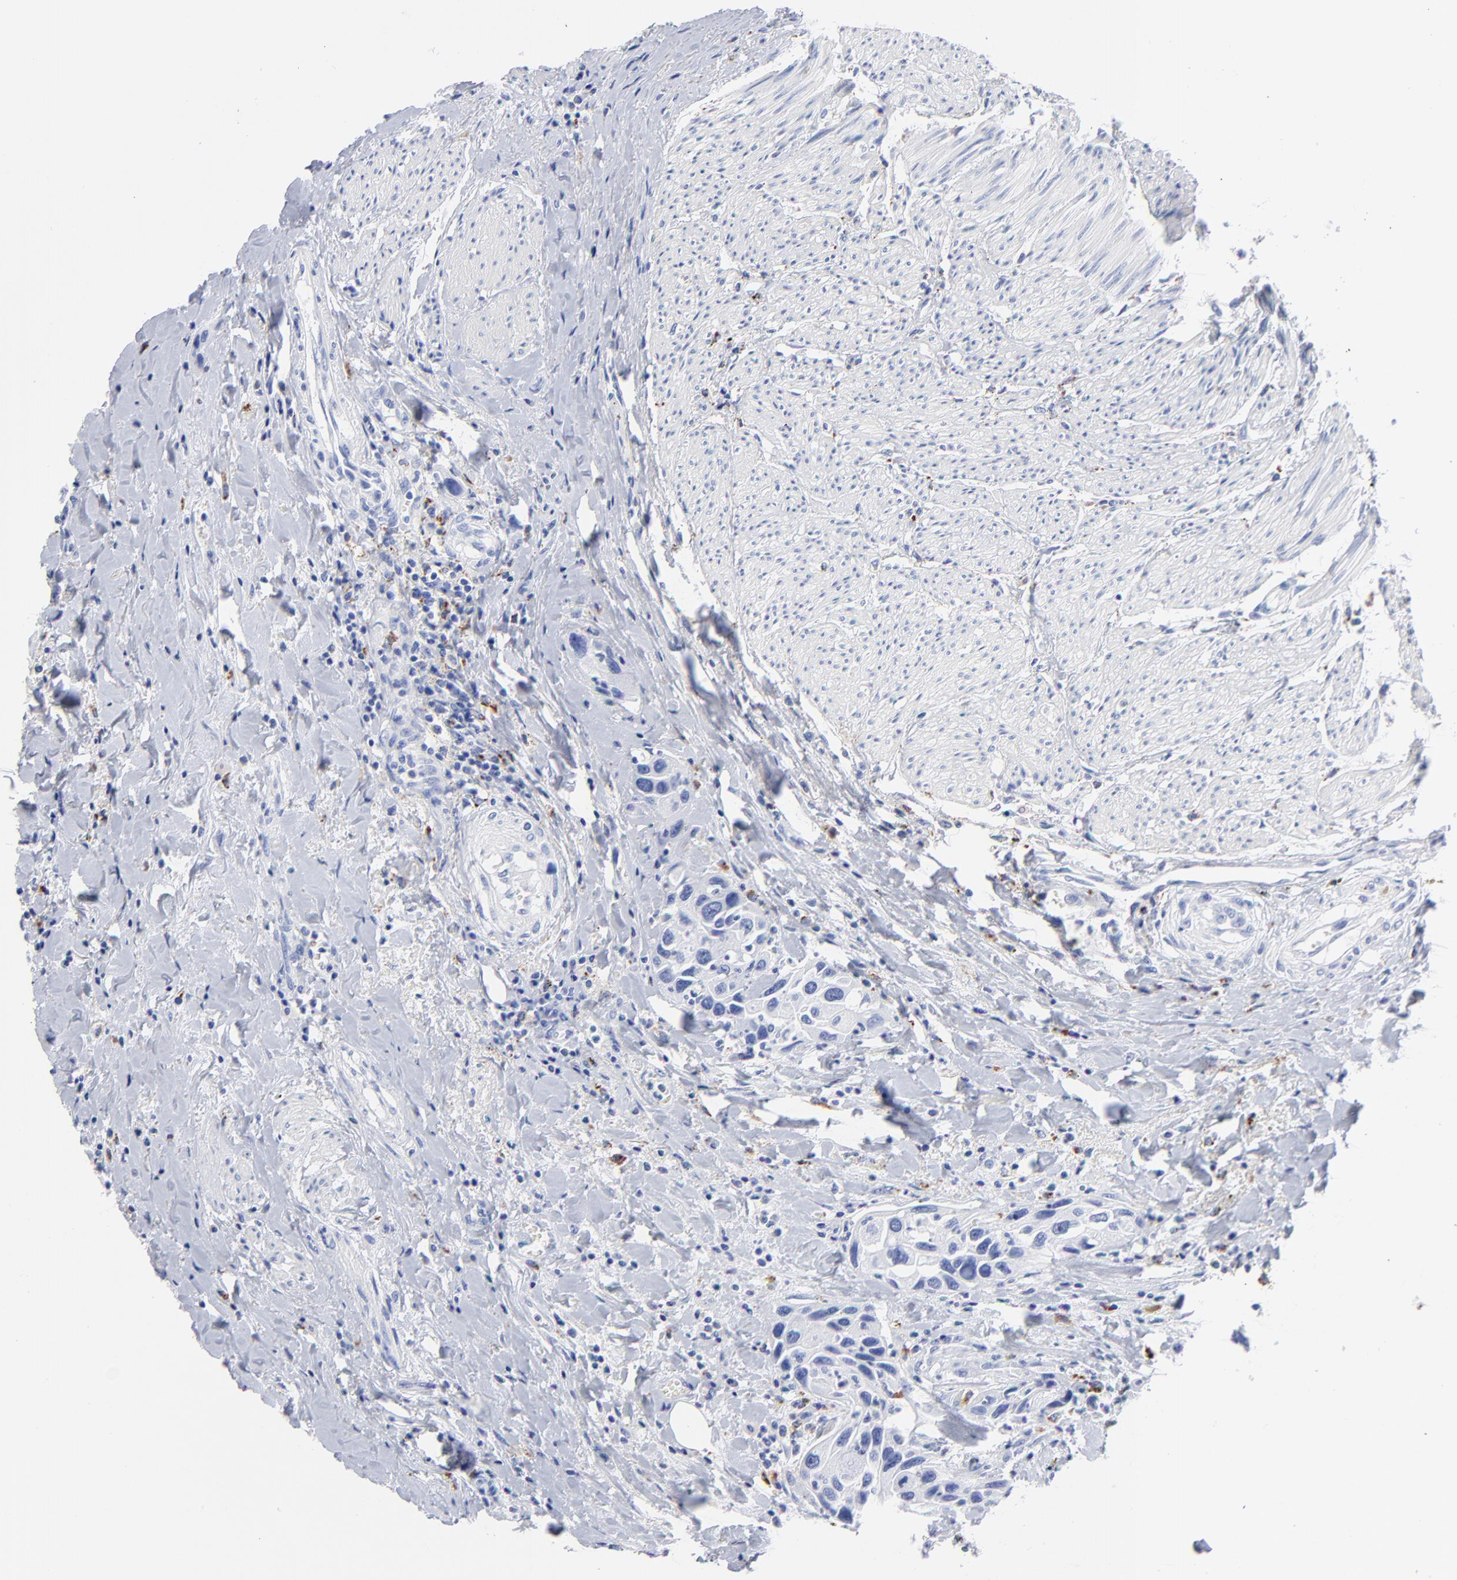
{"staining": {"intensity": "negative", "quantity": "none", "location": "none"}, "tissue": "urothelial cancer", "cell_type": "Tumor cells", "image_type": "cancer", "snomed": [{"axis": "morphology", "description": "Urothelial carcinoma, High grade"}, {"axis": "topography", "description": "Urinary bladder"}], "caption": "Protein analysis of urothelial cancer exhibits no significant expression in tumor cells. (DAB immunohistochemistry (IHC) with hematoxylin counter stain).", "gene": "CPVL", "patient": {"sex": "male", "age": 66}}